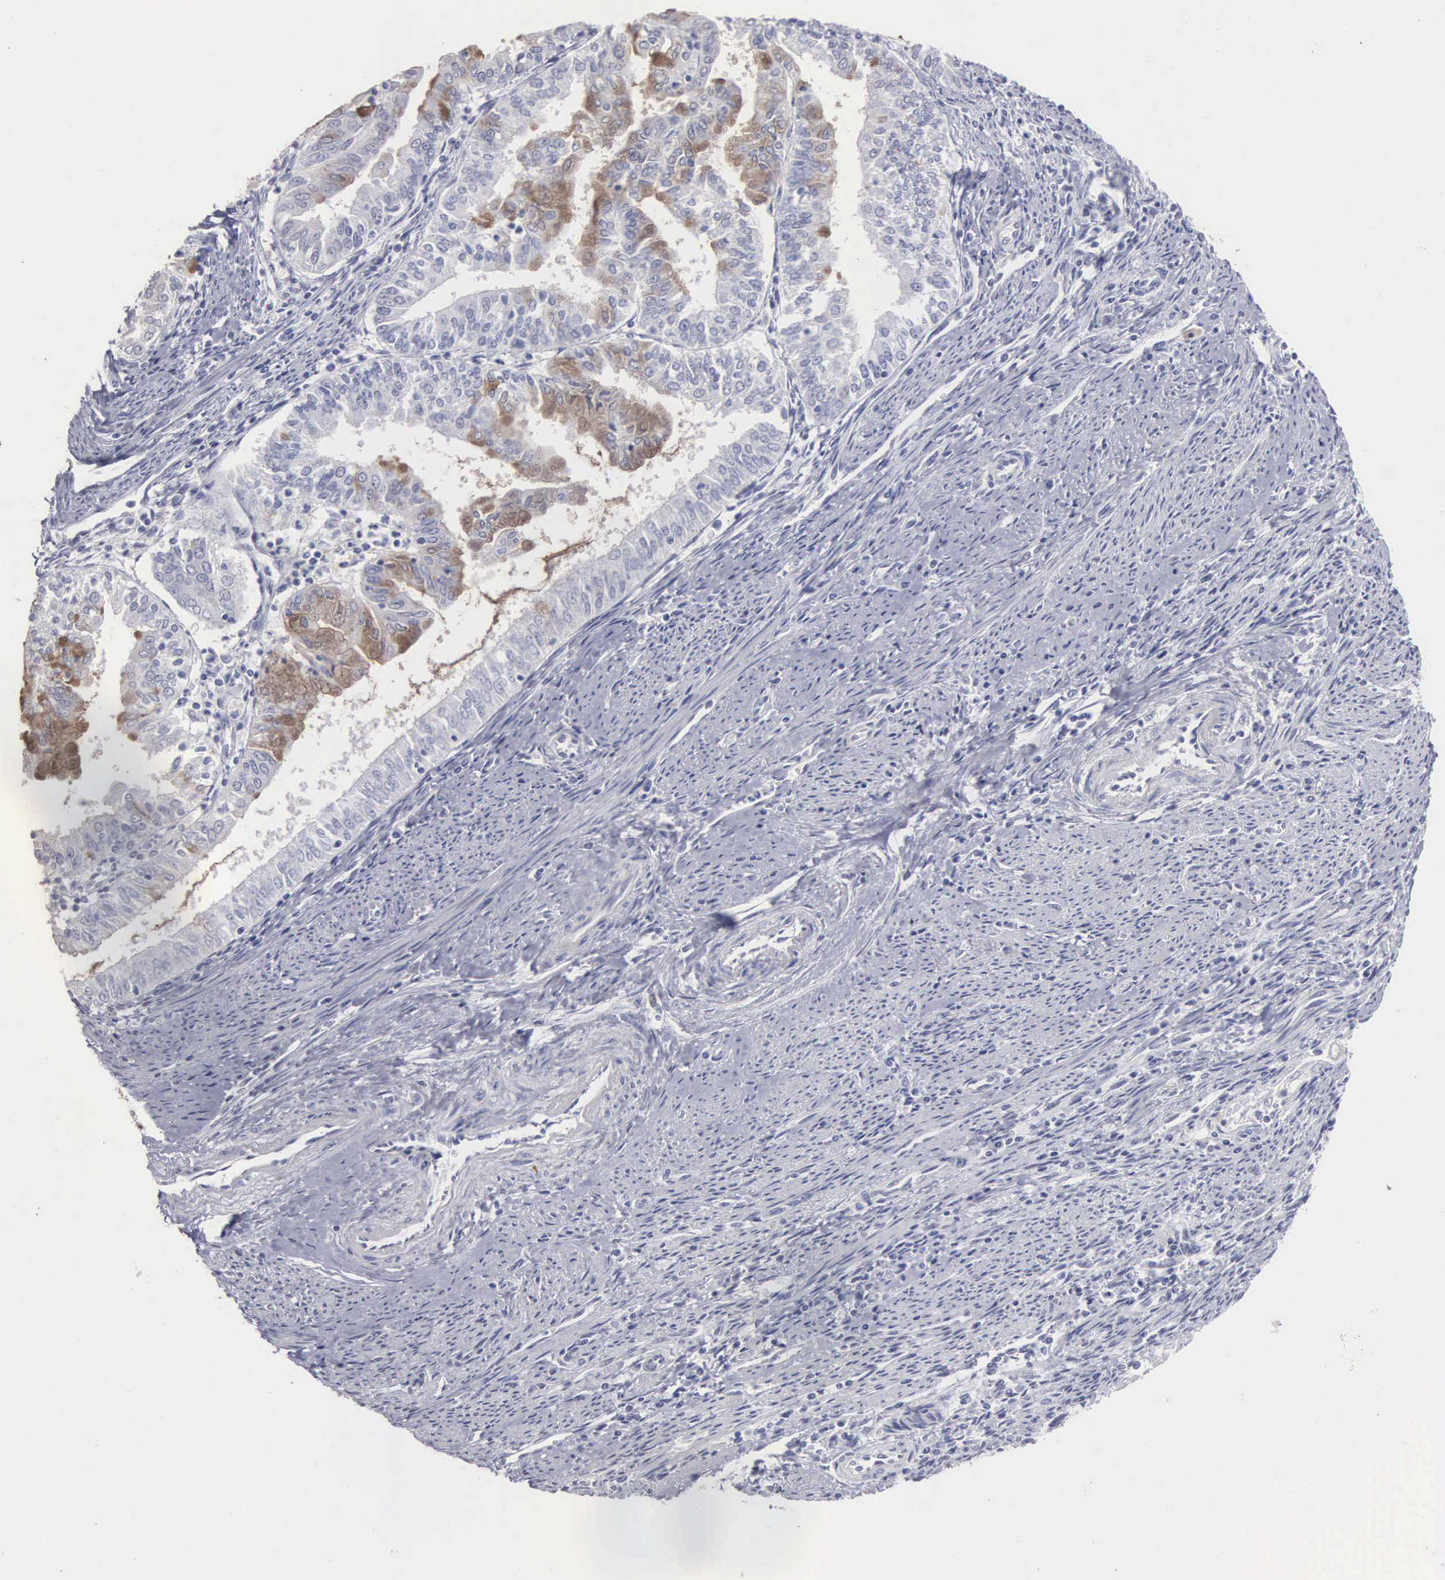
{"staining": {"intensity": "weak", "quantity": "<25%", "location": "cytoplasmic/membranous"}, "tissue": "endometrial cancer", "cell_type": "Tumor cells", "image_type": "cancer", "snomed": [{"axis": "morphology", "description": "Adenocarcinoma, NOS"}, {"axis": "topography", "description": "Endometrium"}], "caption": "Adenocarcinoma (endometrial) was stained to show a protein in brown. There is no significant expression in tumor cells.", "gene": "UPB1", "patient": {"sex": "female", "age": 75}}